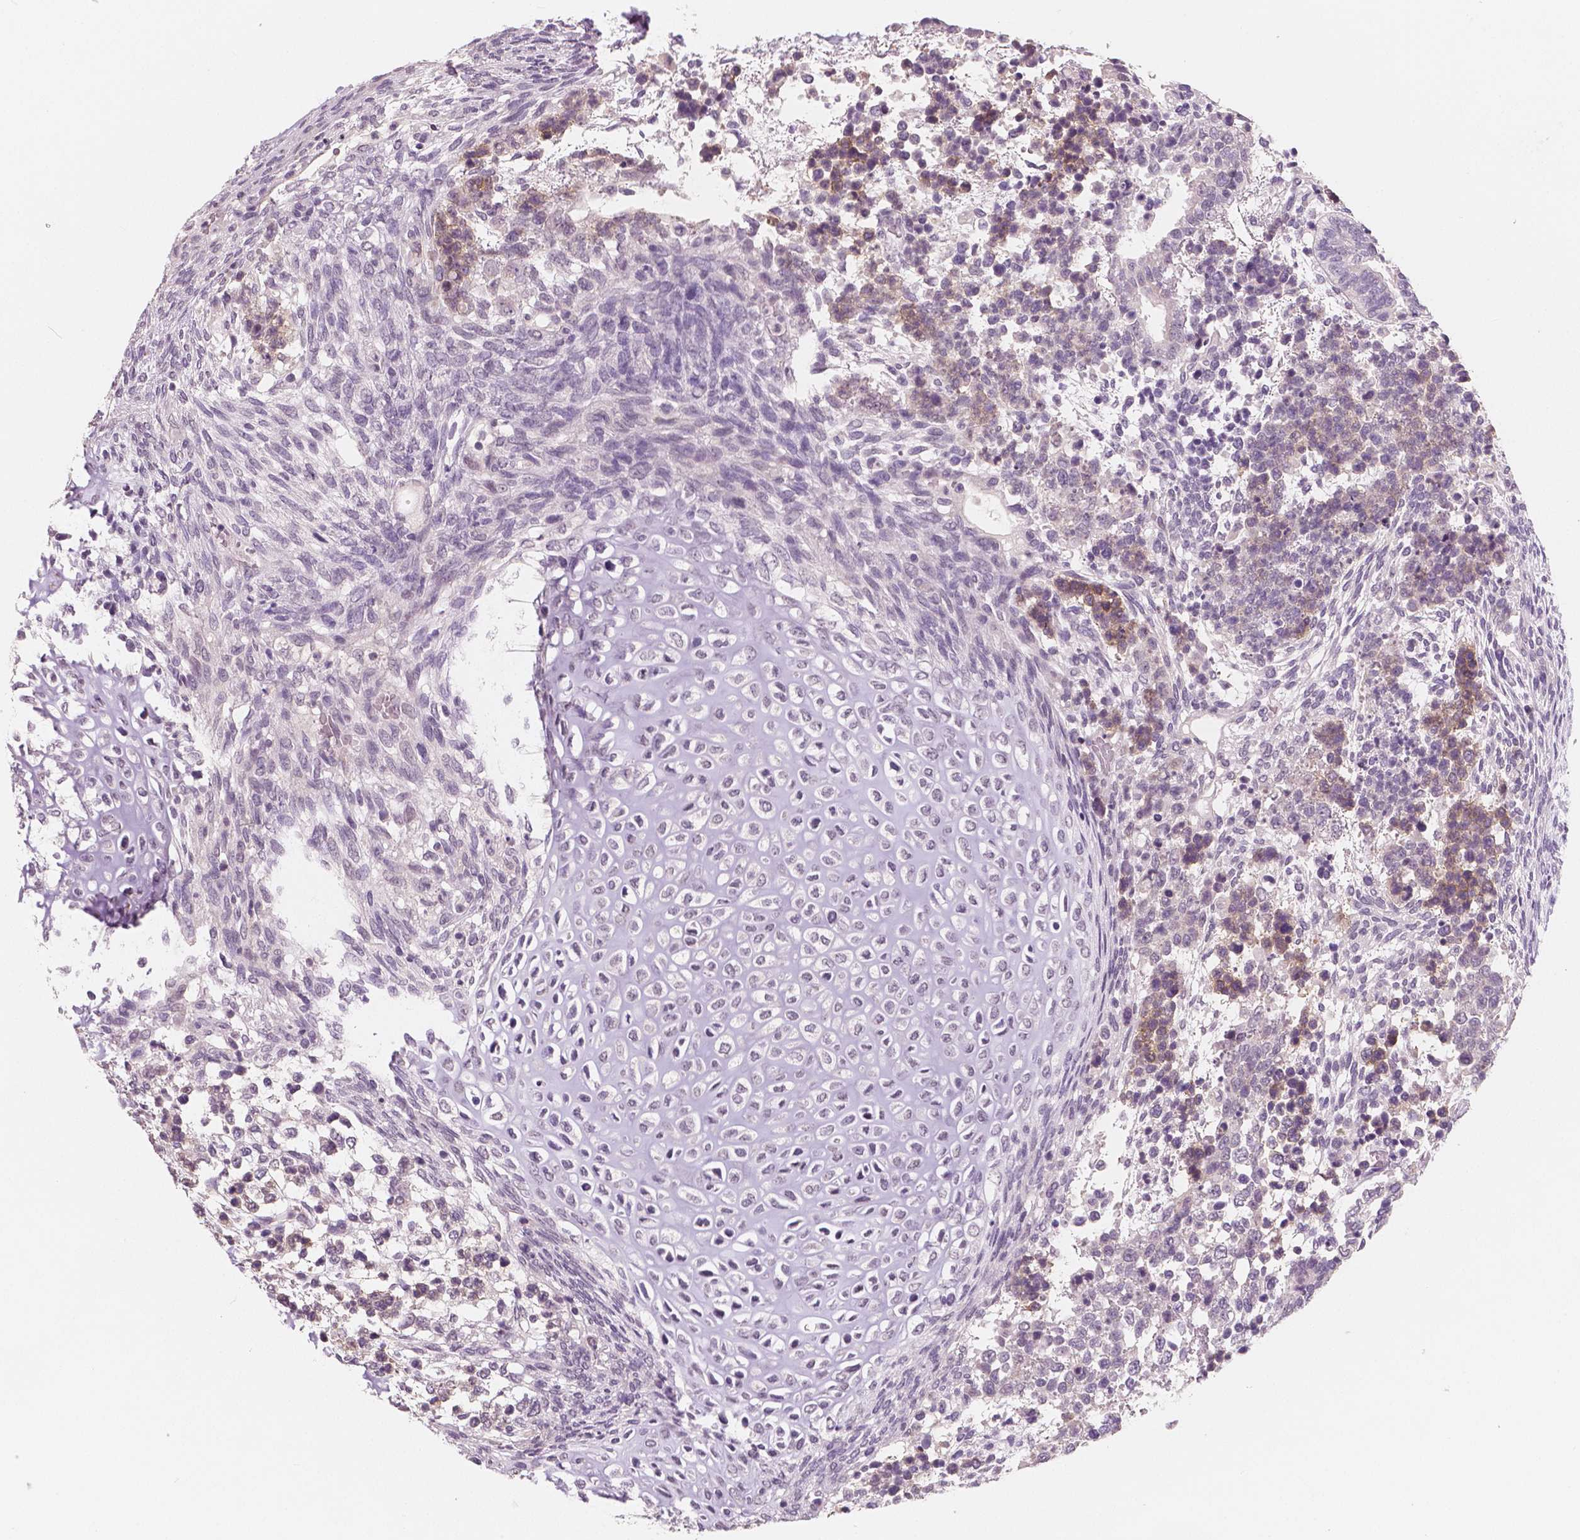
{"staining": {"intensity": "weak", "quantity": "<25%", "location": "cytoplasmic/membranous"}, "tissue": "testis cancer", "cell_type": "Tumor cells", "image_type": "cancer", "snomed": [{"axis": "morphology", "description": "Carcinoma, Embryonal, NOS"}, {"axis": "topography", "description": "Testis"}], "caption": "Image shows no significant protein expression in tumor cells of testis embryonal carcinoma.", "gene": "KIT", "patient": {"sex": "male", "age": 23}}